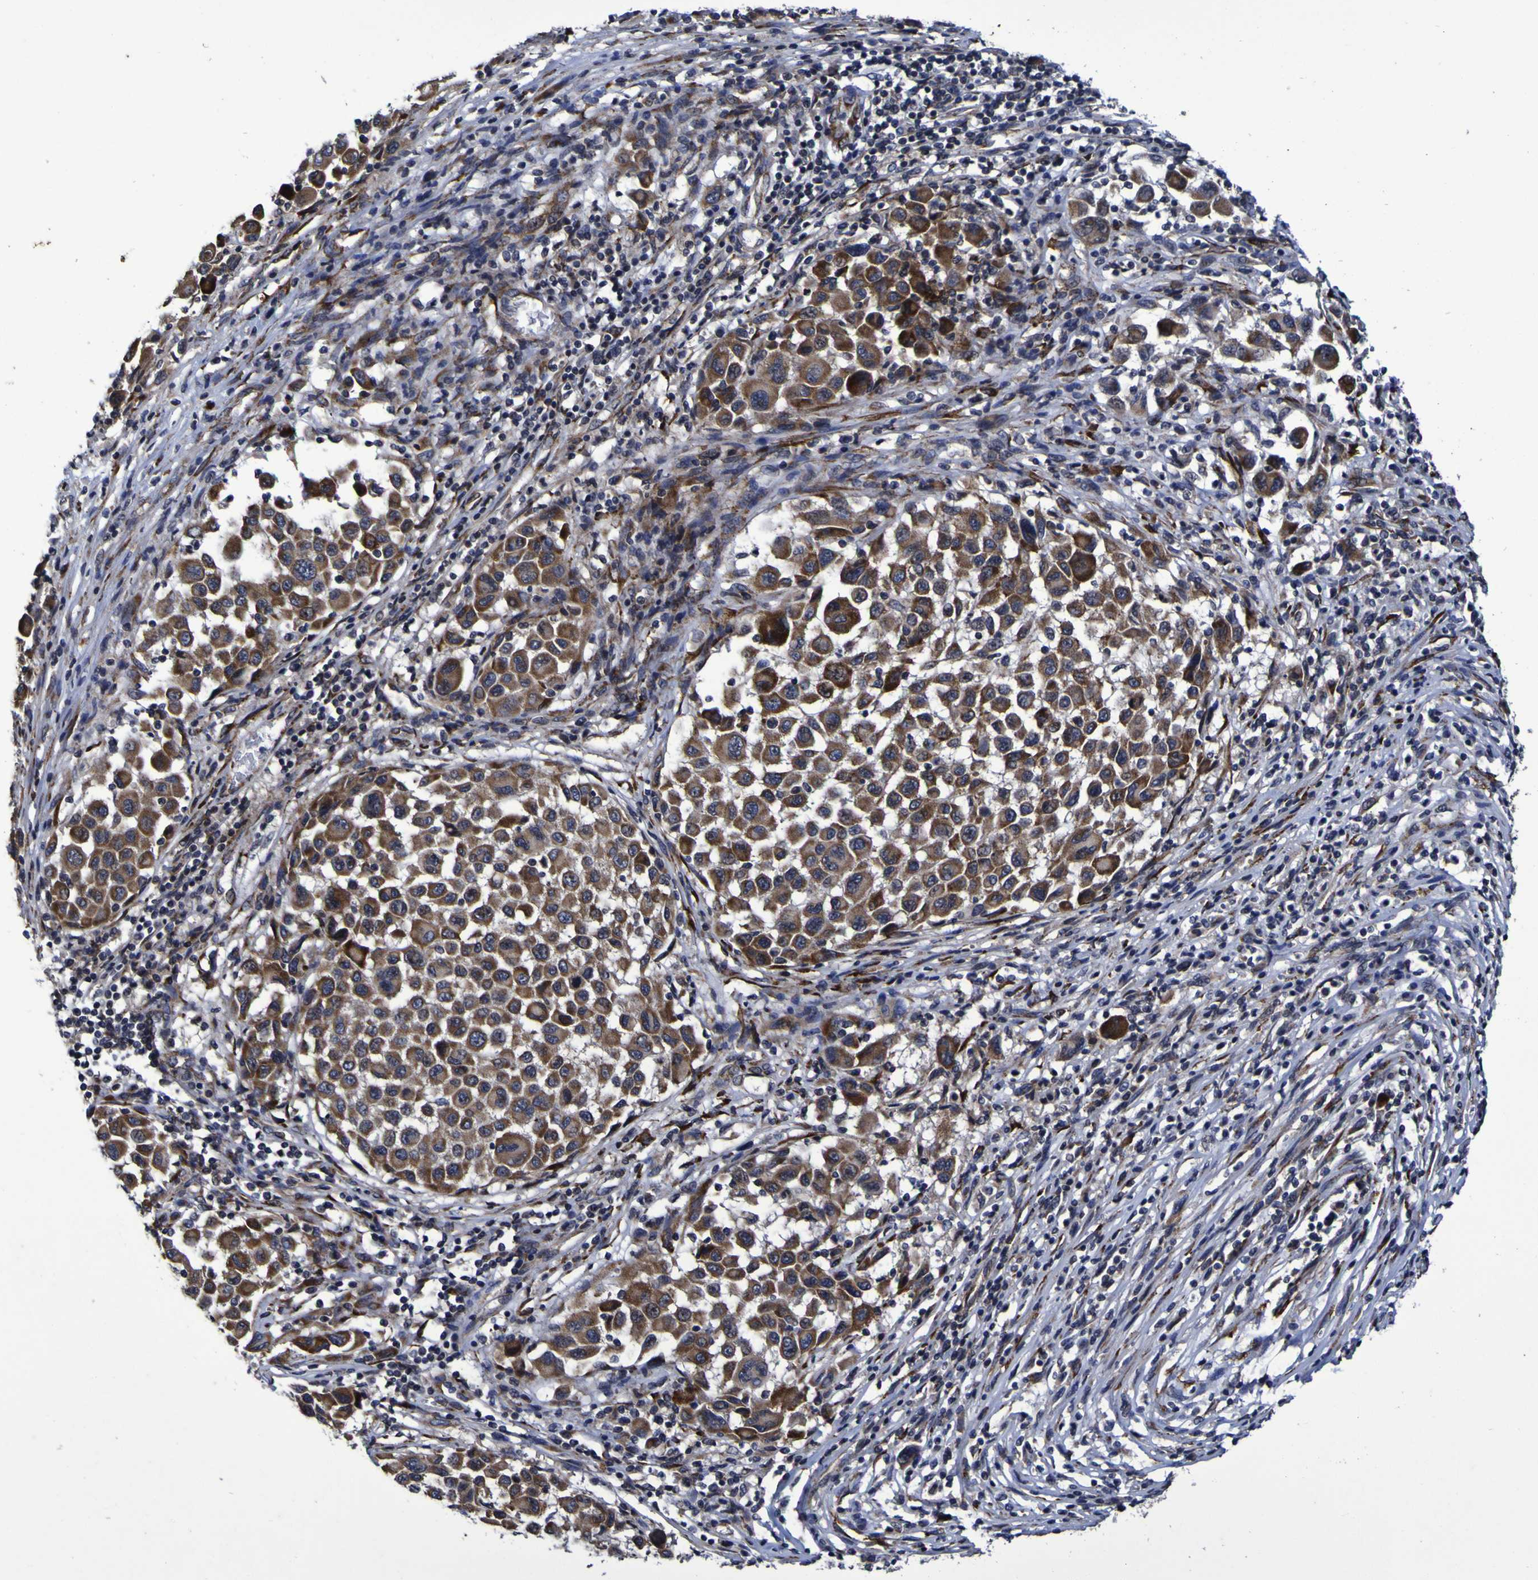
{"staining": {"intensity": "moderate", "quantity": ">75%", "location": "cytoplasmic/membranous"}, "tissue": "melanoma", "cell_type": "Tumor cells", "image_type": "cancer", "snomed": [{"axis": "morphology", "description": "Malignant melanoma, Metastatic site"}, {"axis": "topography", "description": "Lymph node"}], "caption": "This is an image of immunohistochemistry (IHC) staining of malignant melanoma (metastatic site), which shows moderate expression in the cytoplasmic/membranous of tumor cells.", "gene": "P3H1", "patient": {"sex": "male", "age": 61}}